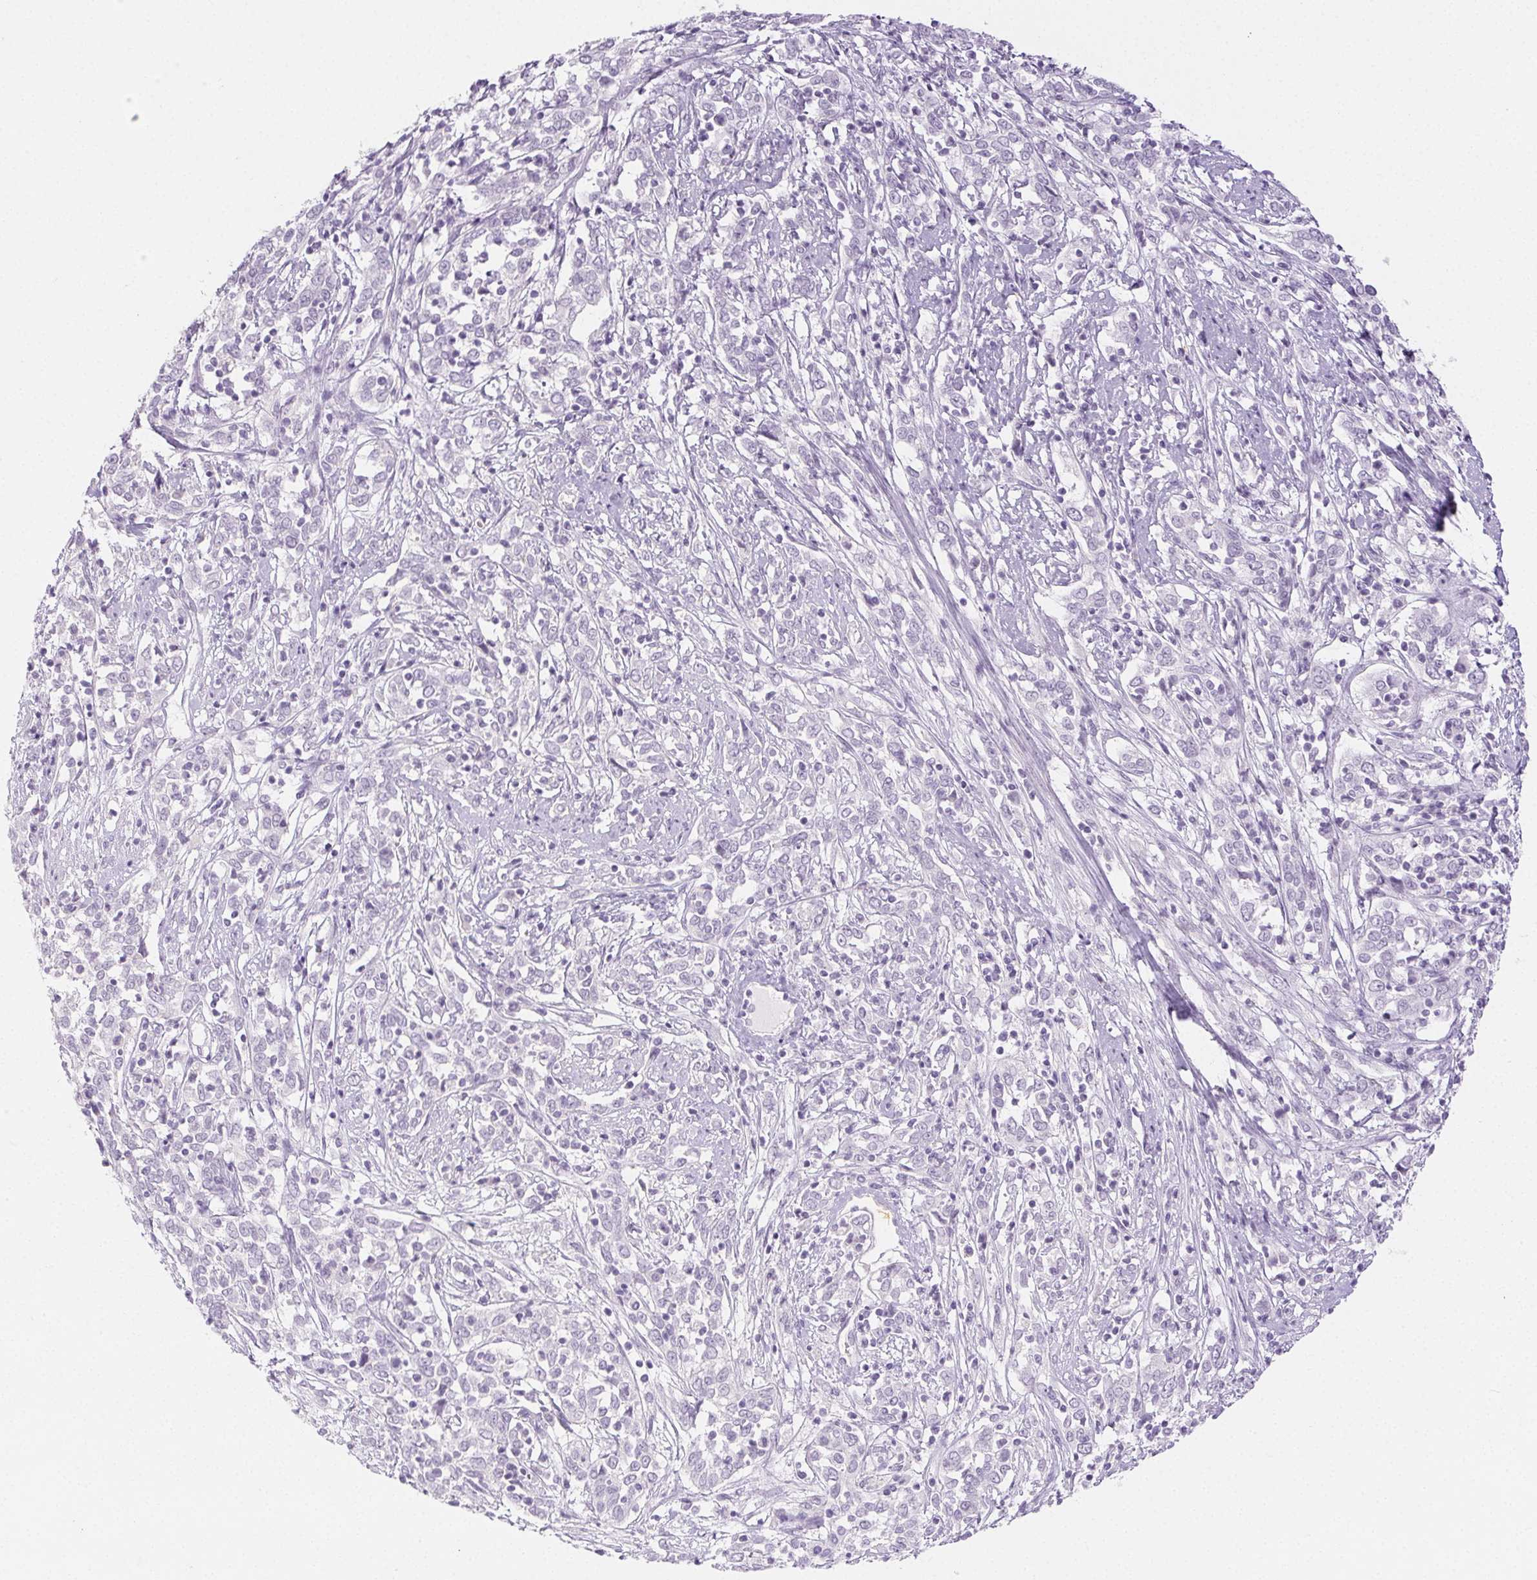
{"staining": {"intensity": "negative", "quantity": "none", "location": "none"}, "tissue": "cervical cancer", "cell_type": "Tumor cells", "image_type": "cancer", "snomed": [{"axis": "morphology", "description": "Adenocarcinoma, NOS"}, {"axis": "topography", "description": "Cervix"}], "caption": "The image reveals no staining of tumor cells in cervical cancer.", "gene": "PI3", "patient": {"sex": "female", "age": 40}}